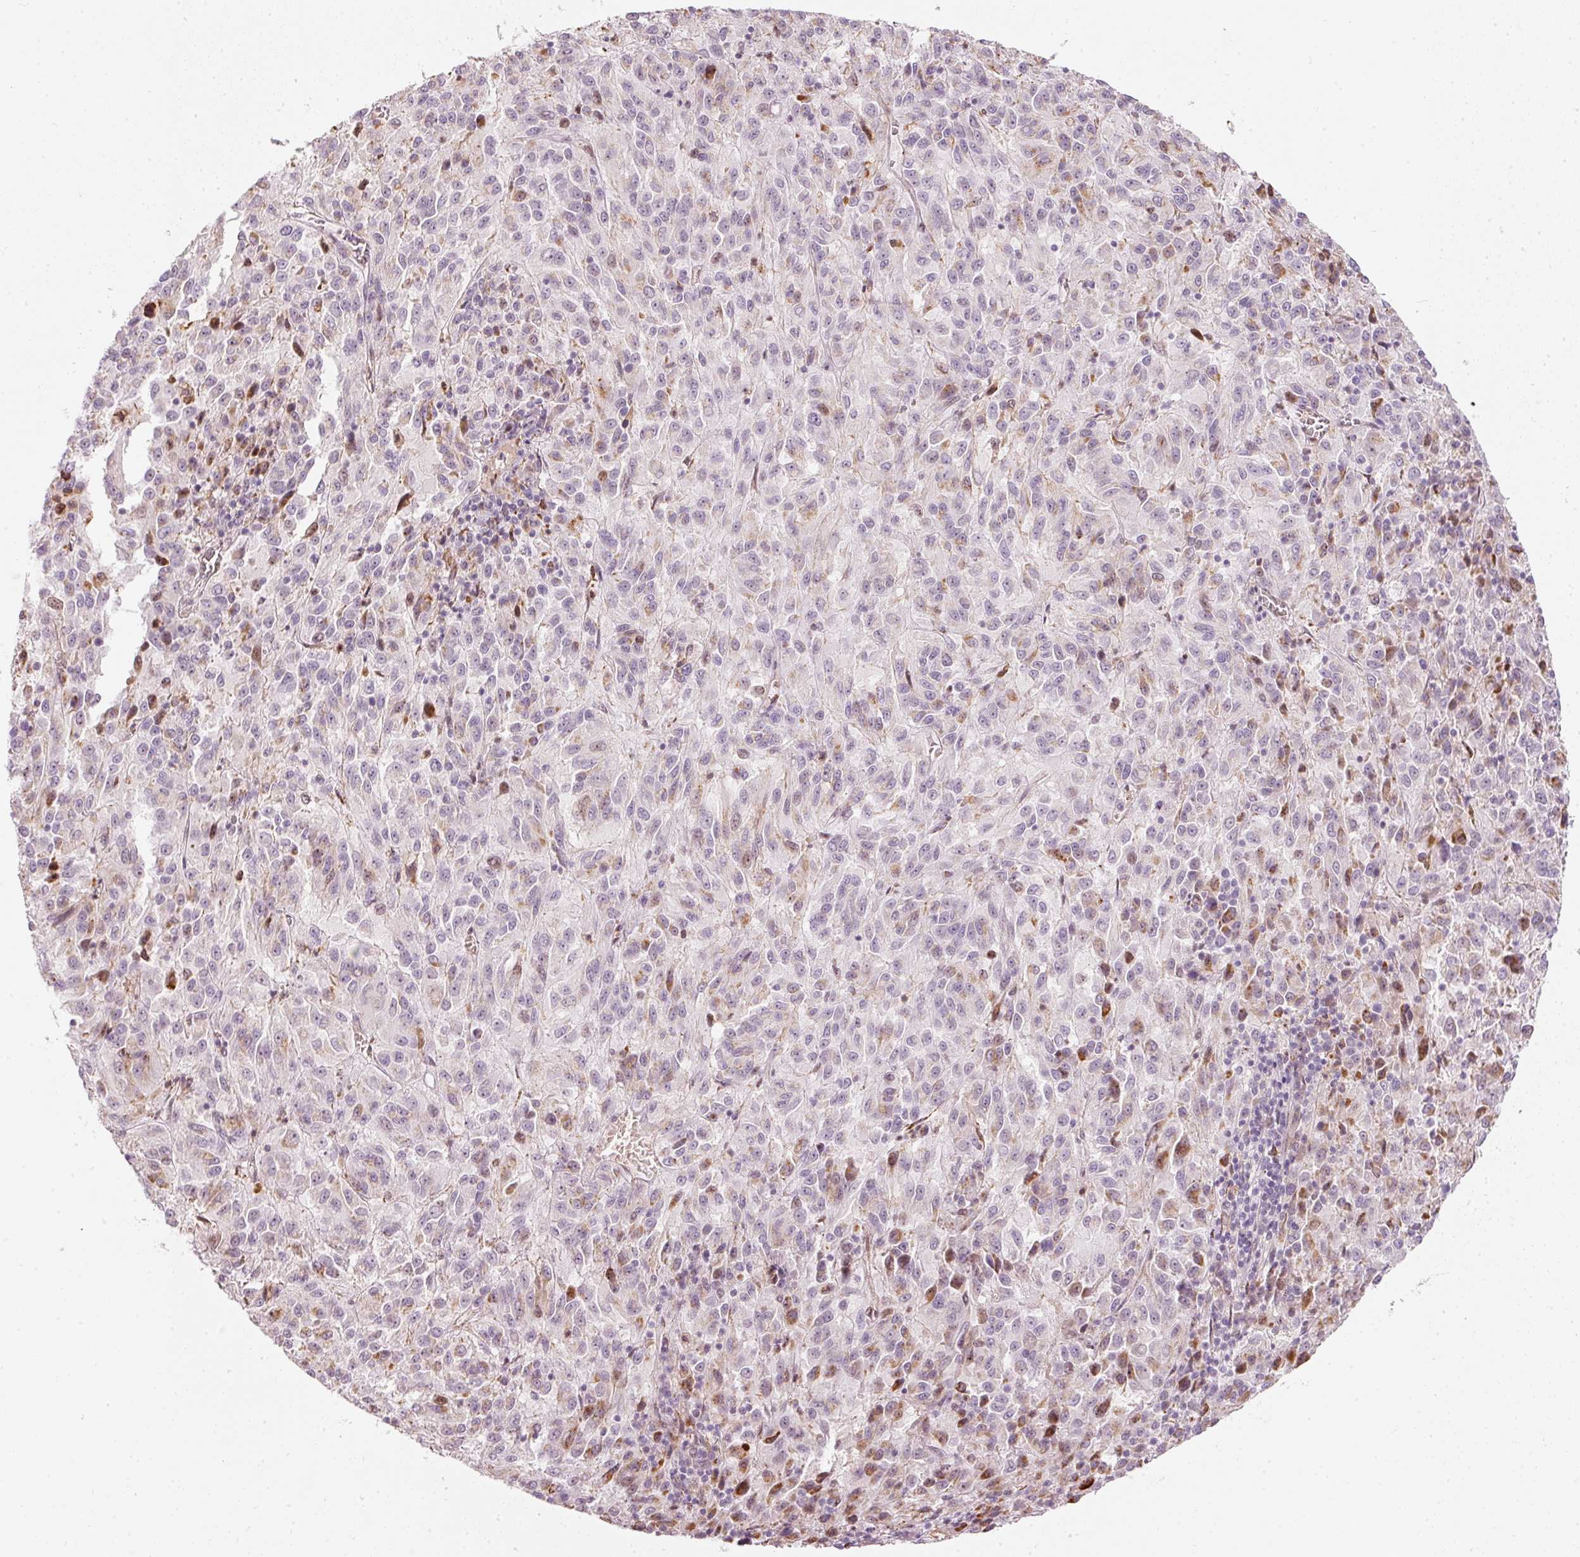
{"staining": {"intensity": "moderate", "quantity": "<25%", "location": "cytoplasmic/membranous"}, "tissue": "melanoma", "cell_type": "Tumor cells", "image_type": "cancer", "snomed": [{"axis": "morphology", "description": "Malignant melanoma, Metastatic site"}, {"axis": "topography", "description": "Lung"}], "caption": "IHC (DAB (3,3'-diaminobenzidine)) staining of human malignant melanoma (metastatic site) demonstrates moderate cytoplasmic/membranous protein positivity in approximately <25% of tumor cells. Using DAB (brown) and hematoxylin (blue) stains, captured at high magnification using brightfield microscopy.", "gene": "RNF39", "patient": {"sex": "male", "age": 64}}